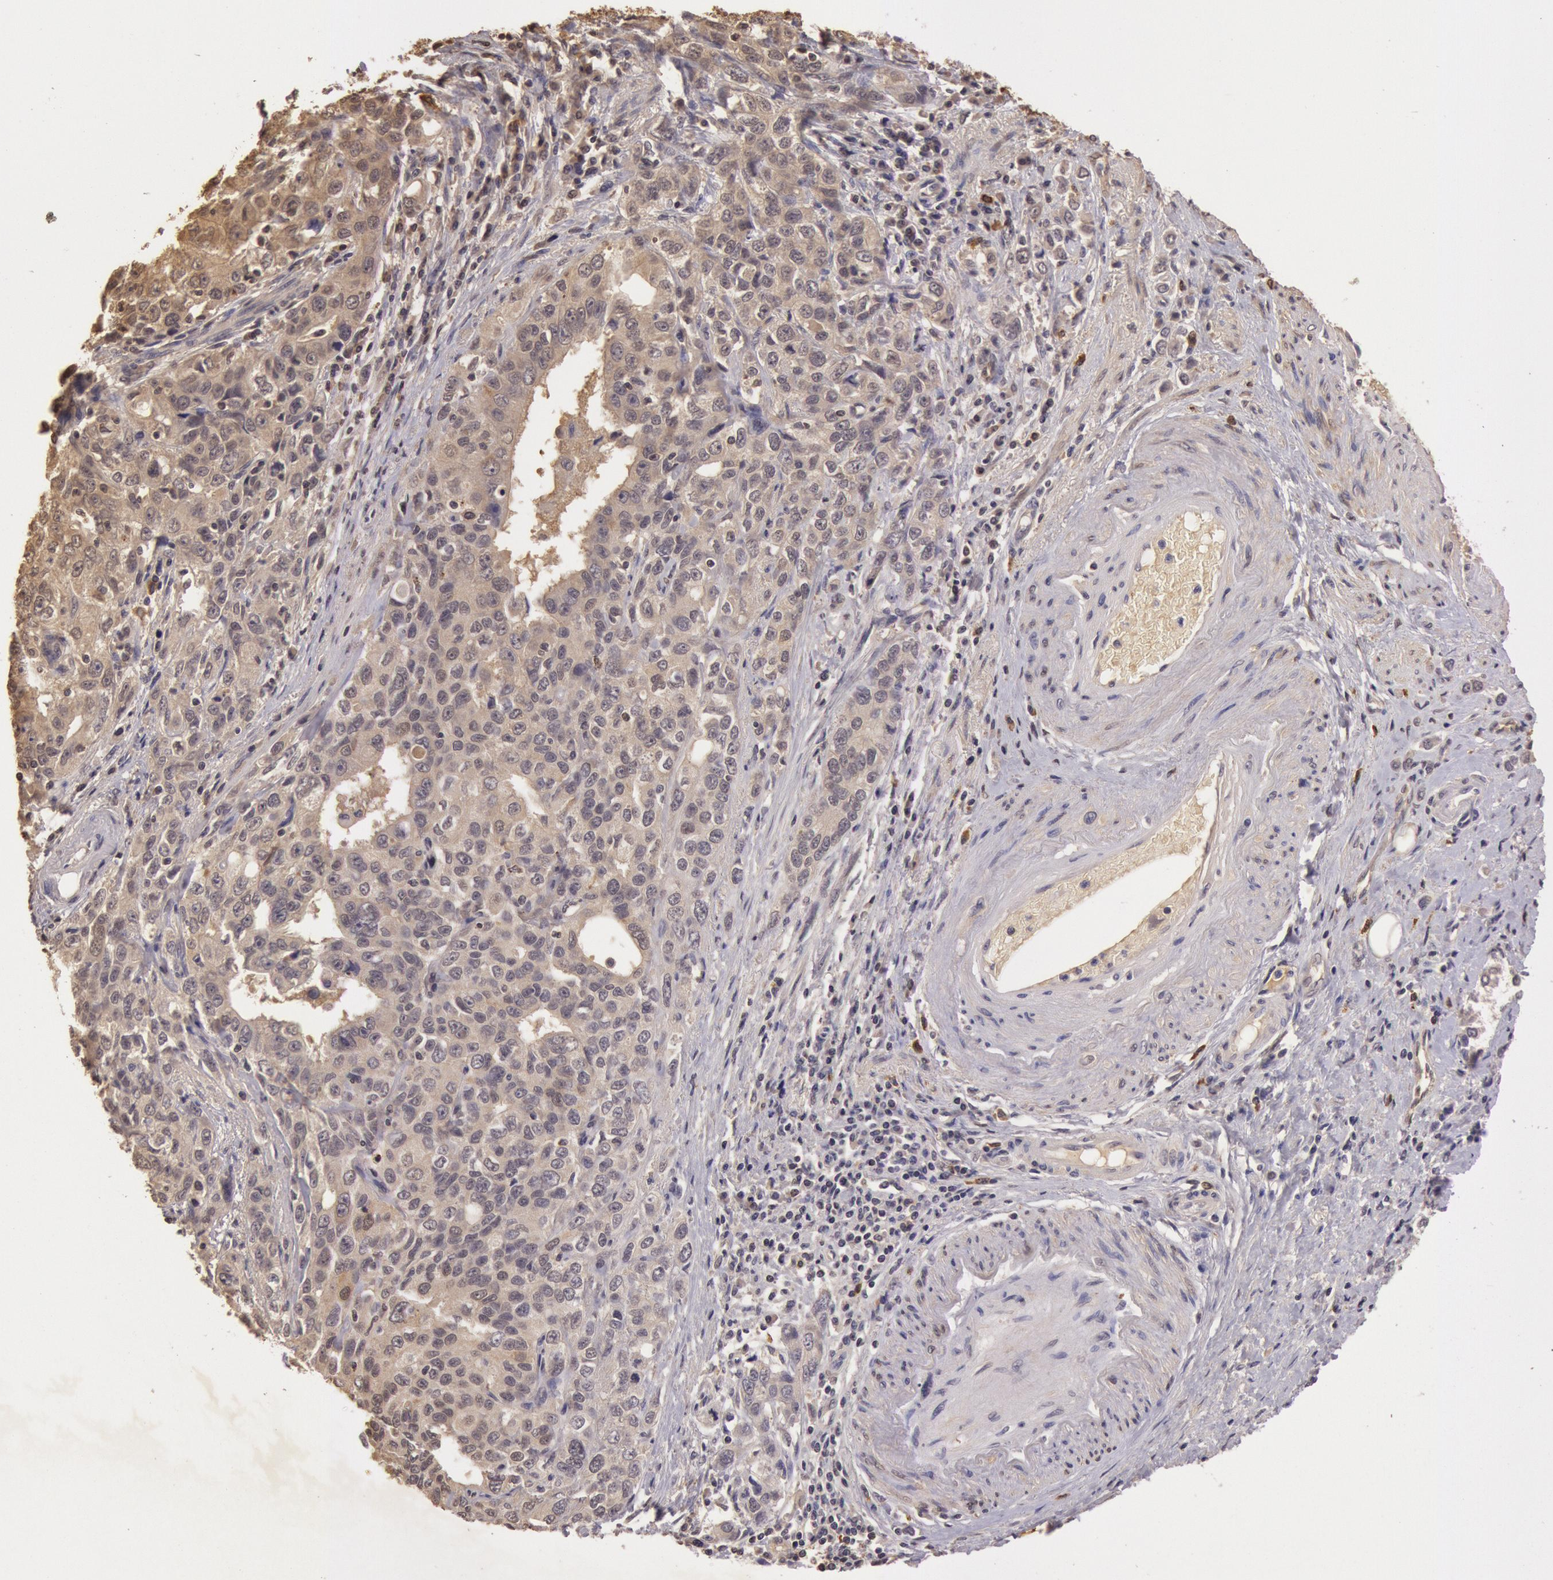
{"staining": {"intensity": "weak", "quantity": "25%-75%", "location": "cytoplasmic/membranous,nuclear"}, "tissue": "stomach cancer", "cell_type": "Tumor cells", "image_type": "cancer", "snomed": [{"axis": "morphology", "description": "Adenocarcinoma, NOS"}, {"axis": "topography", "description": "Stomach, upper"}], "caption": "Immunohistochemistry (IHC) (DAB (3,3'-diaminobenzidine)) staining of human stomach adenocarcinoma shows weak cytoplasmic/membranous and nuclear protein expression in approximately 25%-75% of tumor cells.", "gene": "SOD1", "patient": {"sex": "male", "age": 76}}